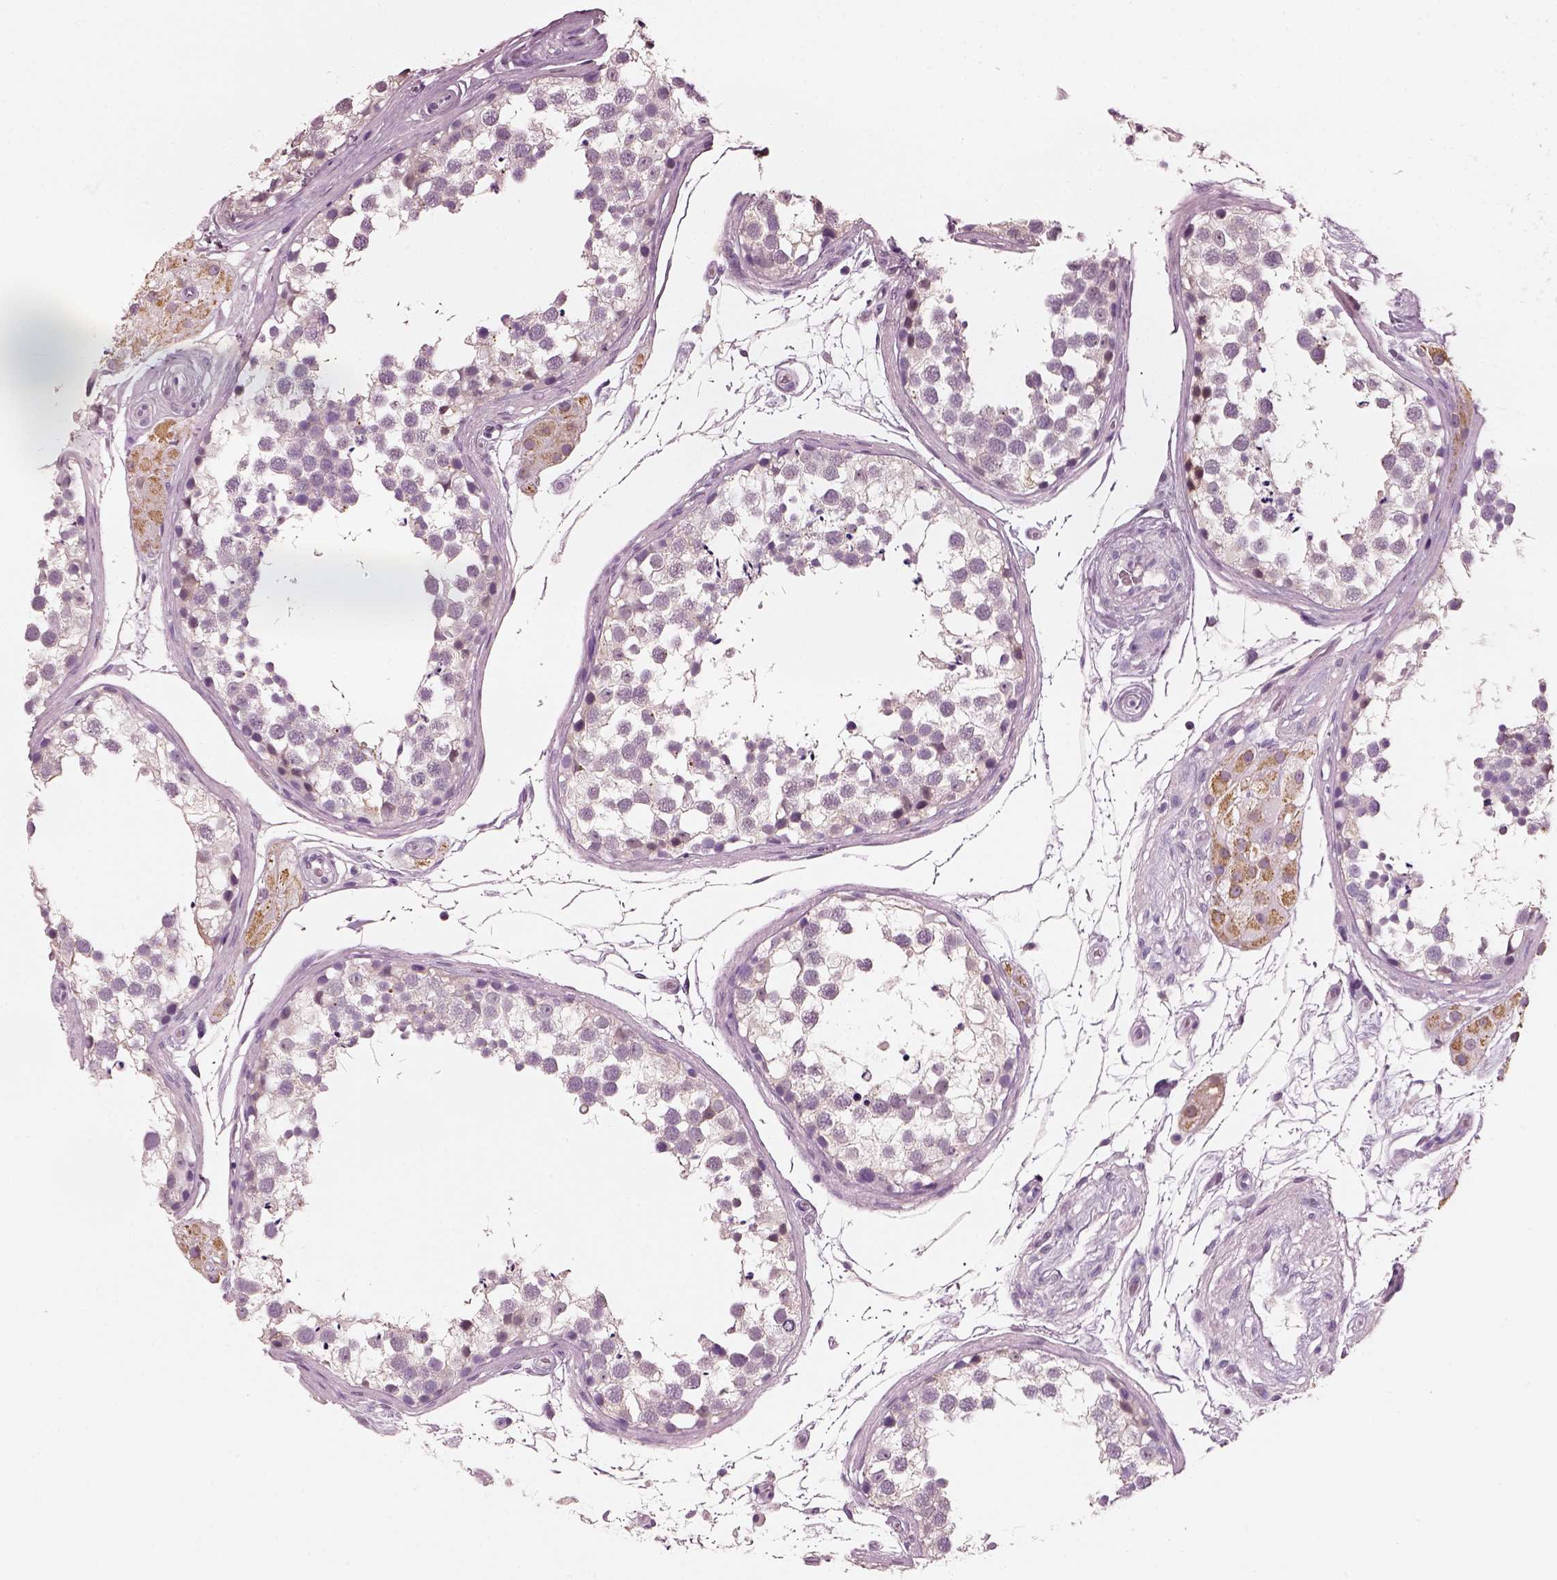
{"staining": {"intensity": "moderate", "quantity": "<25%", "location": "cytoplasmic/membranous"}, "tissue": "testis", "cell_type": "Cells in seminiferous ducts", "image_type": "normal", "snomed": [{"axis": "morphology", "description": "Normal tissue, NOS"}, {"axis": "morphology", "description": "Seminoma, NOS"}, {"axis": "topography", "description": "Testis"}], "caption": "Protein staining of normal testis displays moderate cytoplasmic/membranous positivity in about <25% of cells in seminiferous ducts. Nuclei are stained in blue.", "gene": "ELSPBP1", "patient": {"sex": "male", "age": 65}}